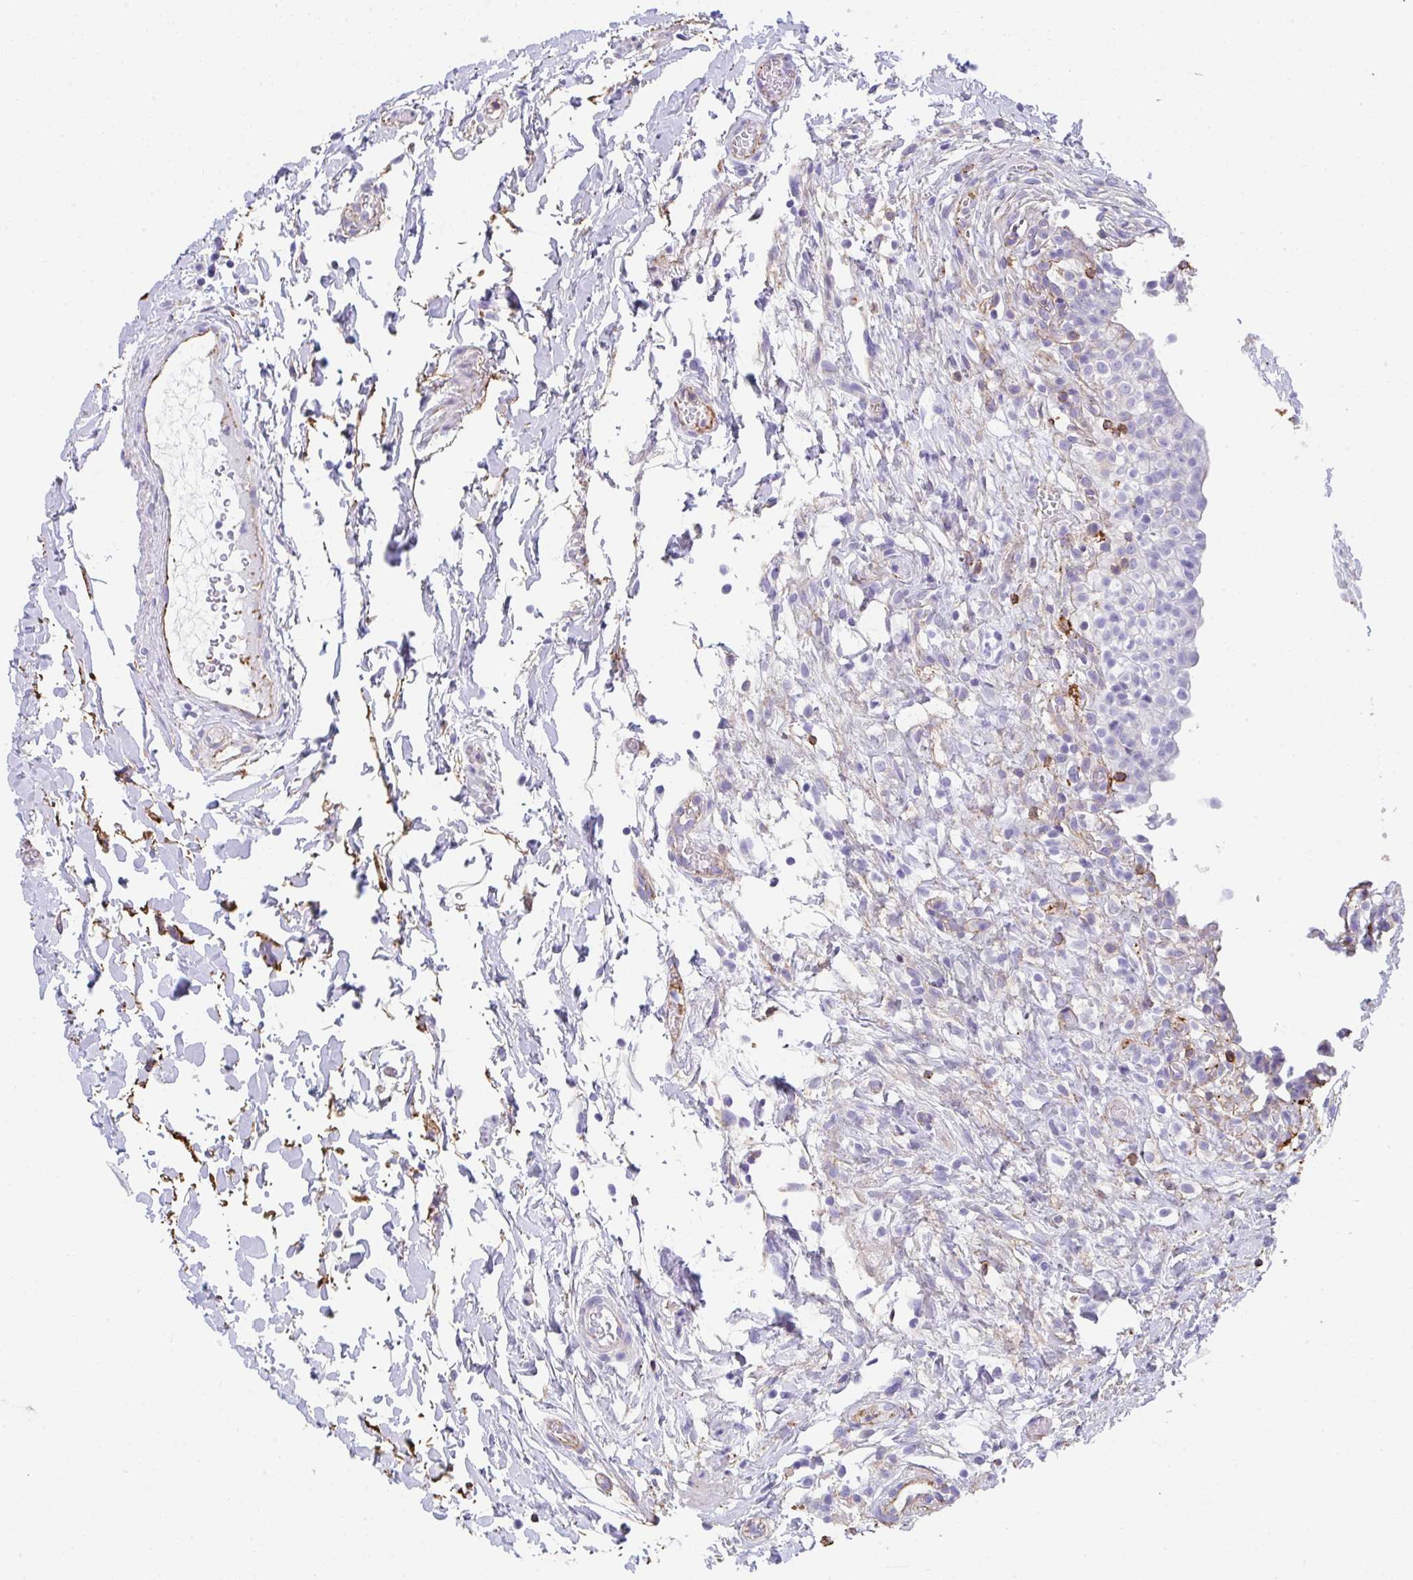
{"staining": {"intensity": "moderate", "quantity": "25%-75%", "location": "cytoplasmic/membranous"}, "tissue": "urinary bladder", "cell_type": "Urothelial cells", "image_type": "normal", "snomed": [{"axis": "morphology", "description": "Normal tissue, NOS"}, {"axis": "topography", "description": "Urinary bladder"}, {"axis": "topography", "description": "Peripheral nerve tissue"}], "caption": "The histopathology image demonstrates immunohistochemical staining of benign urinary bladder. There is moderate cytoplasmic/membranous expression is present in about 25%-75% of urothelial cells. (Brightfield microscopy of DAB IHC at high magnification).", "gene": "DBN1", "patient": {"sex": "male", "age": 55}}